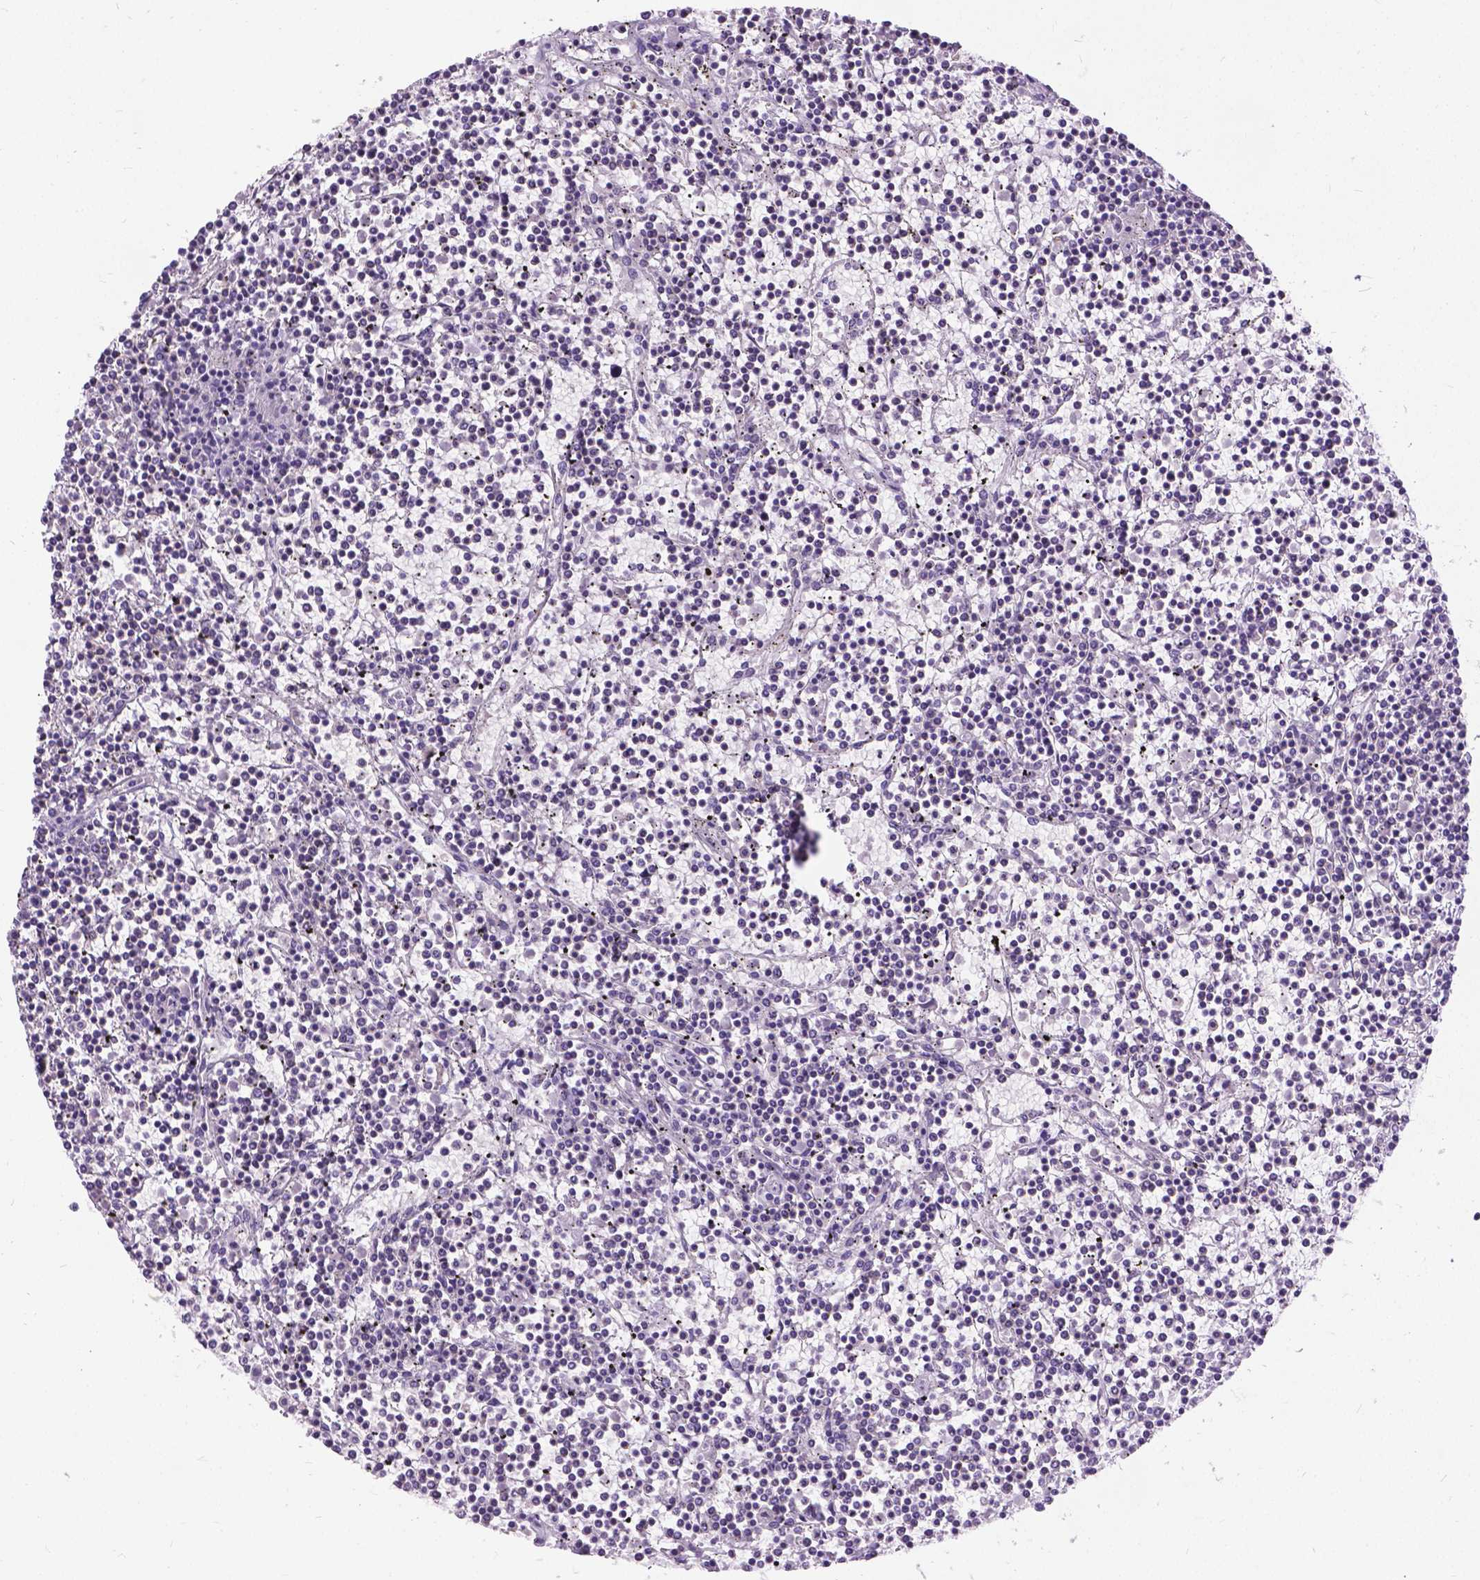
{"staining": {"intensity": "negative", "quantity": "none", "location": "none"}, "tissue": "lymphoma", "cell_type": "Tumor cells", "image_type": "cancer", "snomed": [{"axis": "morphology", "description": "Malignant lymphoma, non-Hodgkin's type, Low grade"}, {"axis": "topography", "description": "Spleen"}], "caption": "A histopathology image of human lymphoma is negative for staining in tumor cells. (Immunohistochemistry (ihc), brightfield microscopy, high magnification).", "gene": "PROB1", "patient": {"sex": "female", "age": 19}}